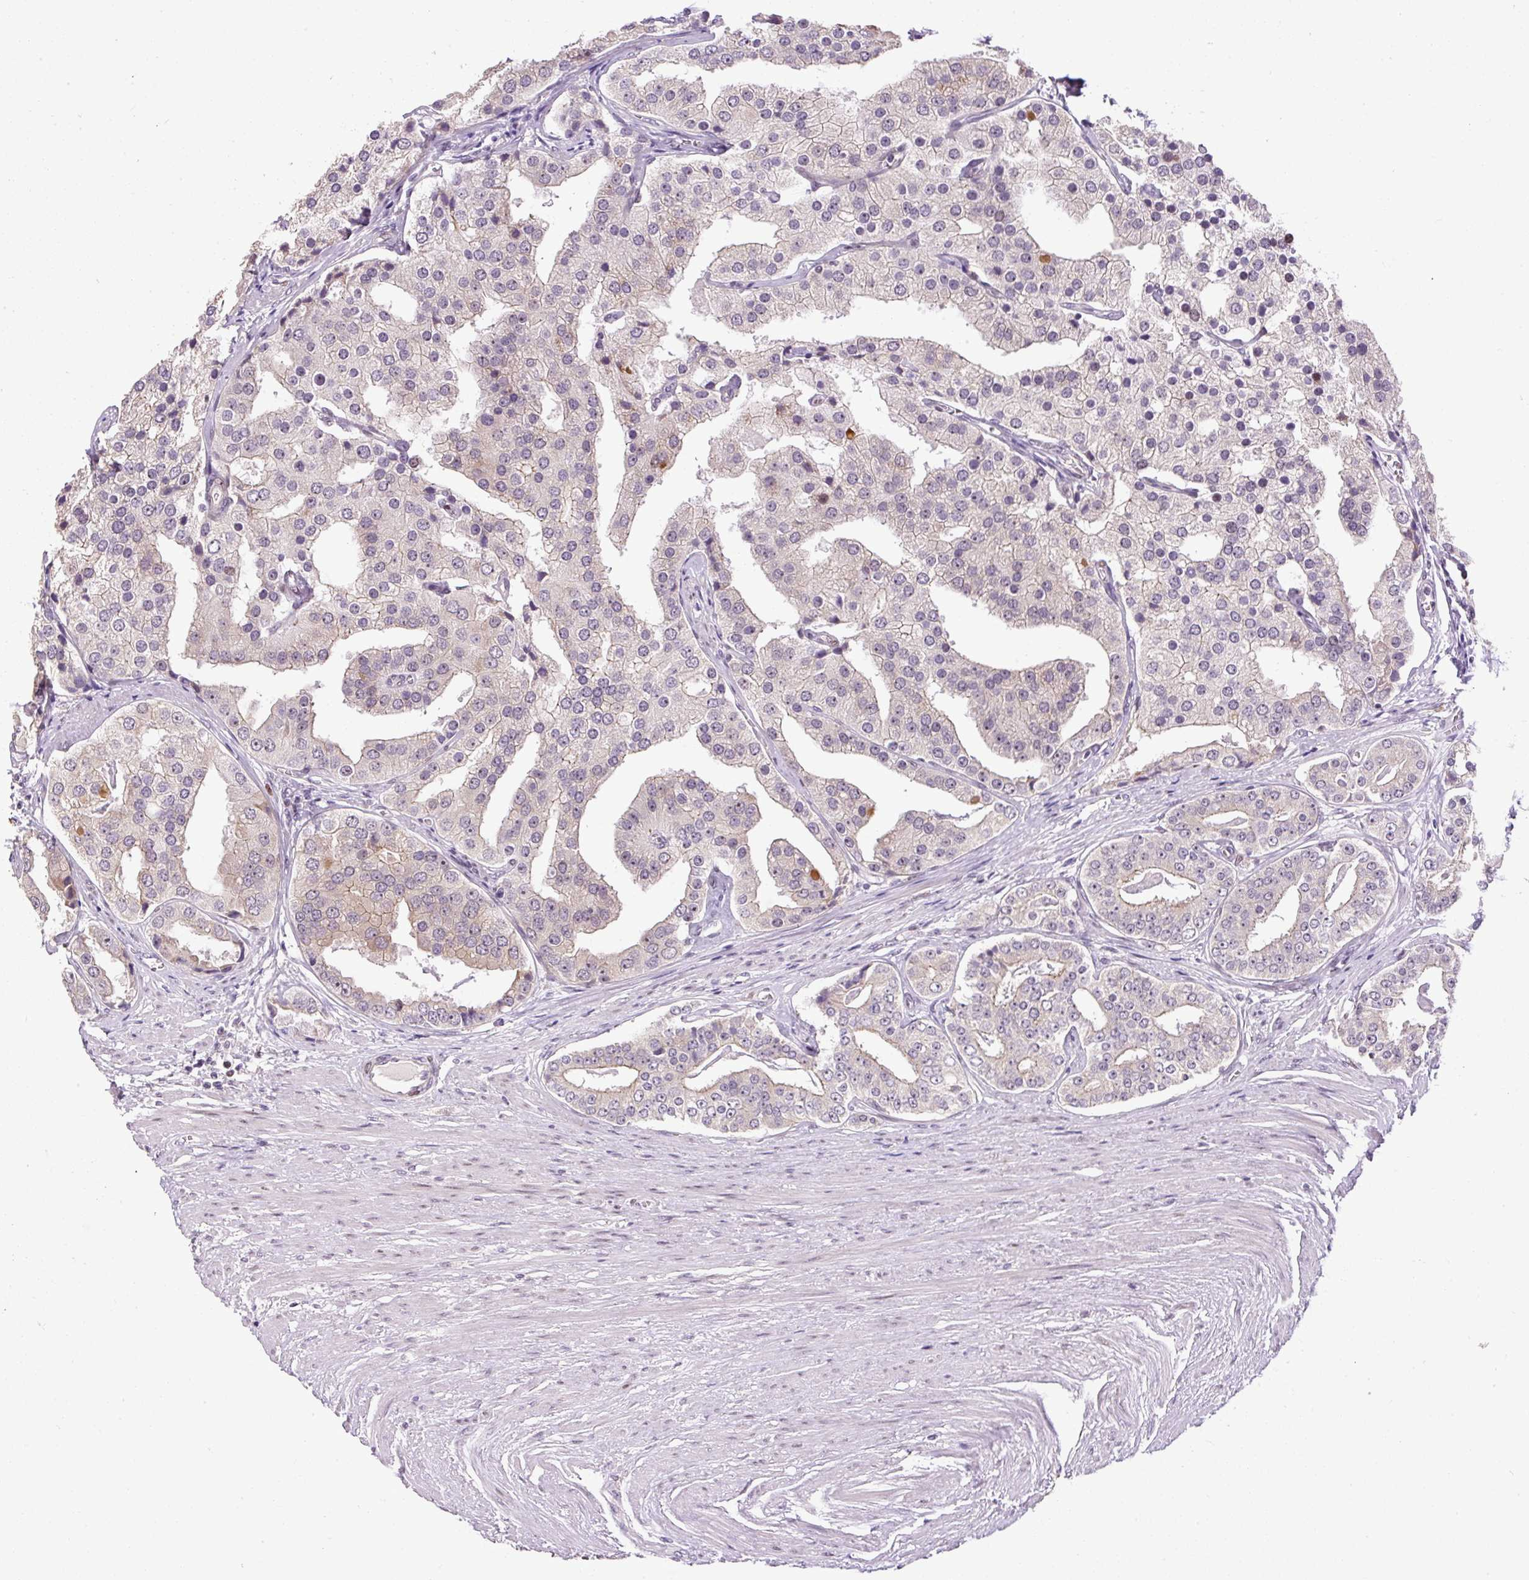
{"staining": {"intensity": "negative", "quantity": "none", "location": "none"}, "tissue": "prostate cancer", "cell_type": "Tumor cells", "image_type": "cancer", "snomed": [{"axis": "morphology", "description": "Adenocarcinoma, High grade"}, {"axis": "topography", "description": "Prostate"}], "caption": "High magnification brightfield microscopy of prostate cancer stained with DAB (brown) and counterstained with hematoxylin (blue): tumor cells show no significant staining. (DAB (3,3'-diaminobenzidine) IHC, high magnification).", "gene": "ARHGEF18", "patient": {"sex": "male", "age": 71}}